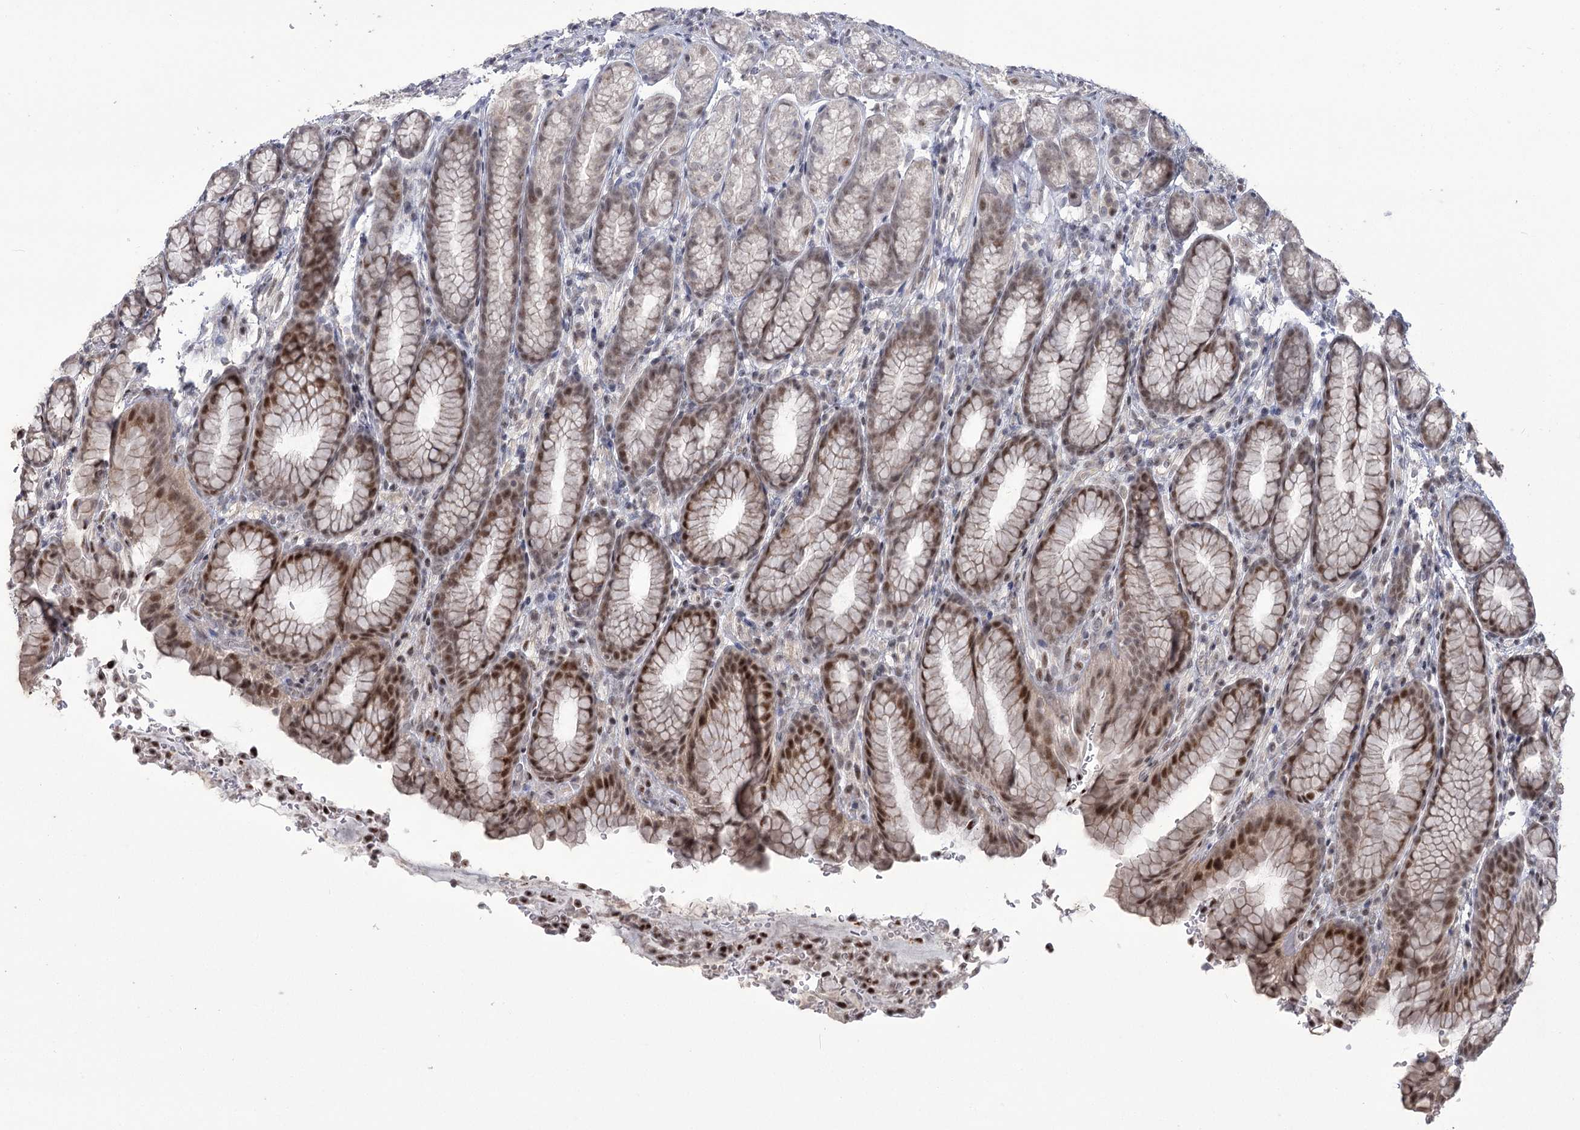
{"staining": {"intensity": "moderate", "quantity": ">75%", "location": "nuclear"}, "tissue": "stomach", "cell_type": "Glandular cells", "image_type": "normal", "snomed": [{"axis": "morphology", "description": "Normal tissue, NOS"}, {"axis": "topography", "description": "Stomach"}], "caption": "Immunohistochemistry (IHC) image of benign human stomach stained for a protein (brown), which displays medium levels of moderate nuclear expression in approximately >75% of glandular cells.", "gene": "WBP1L", "patient": {"sex": "male", "age": 42}}